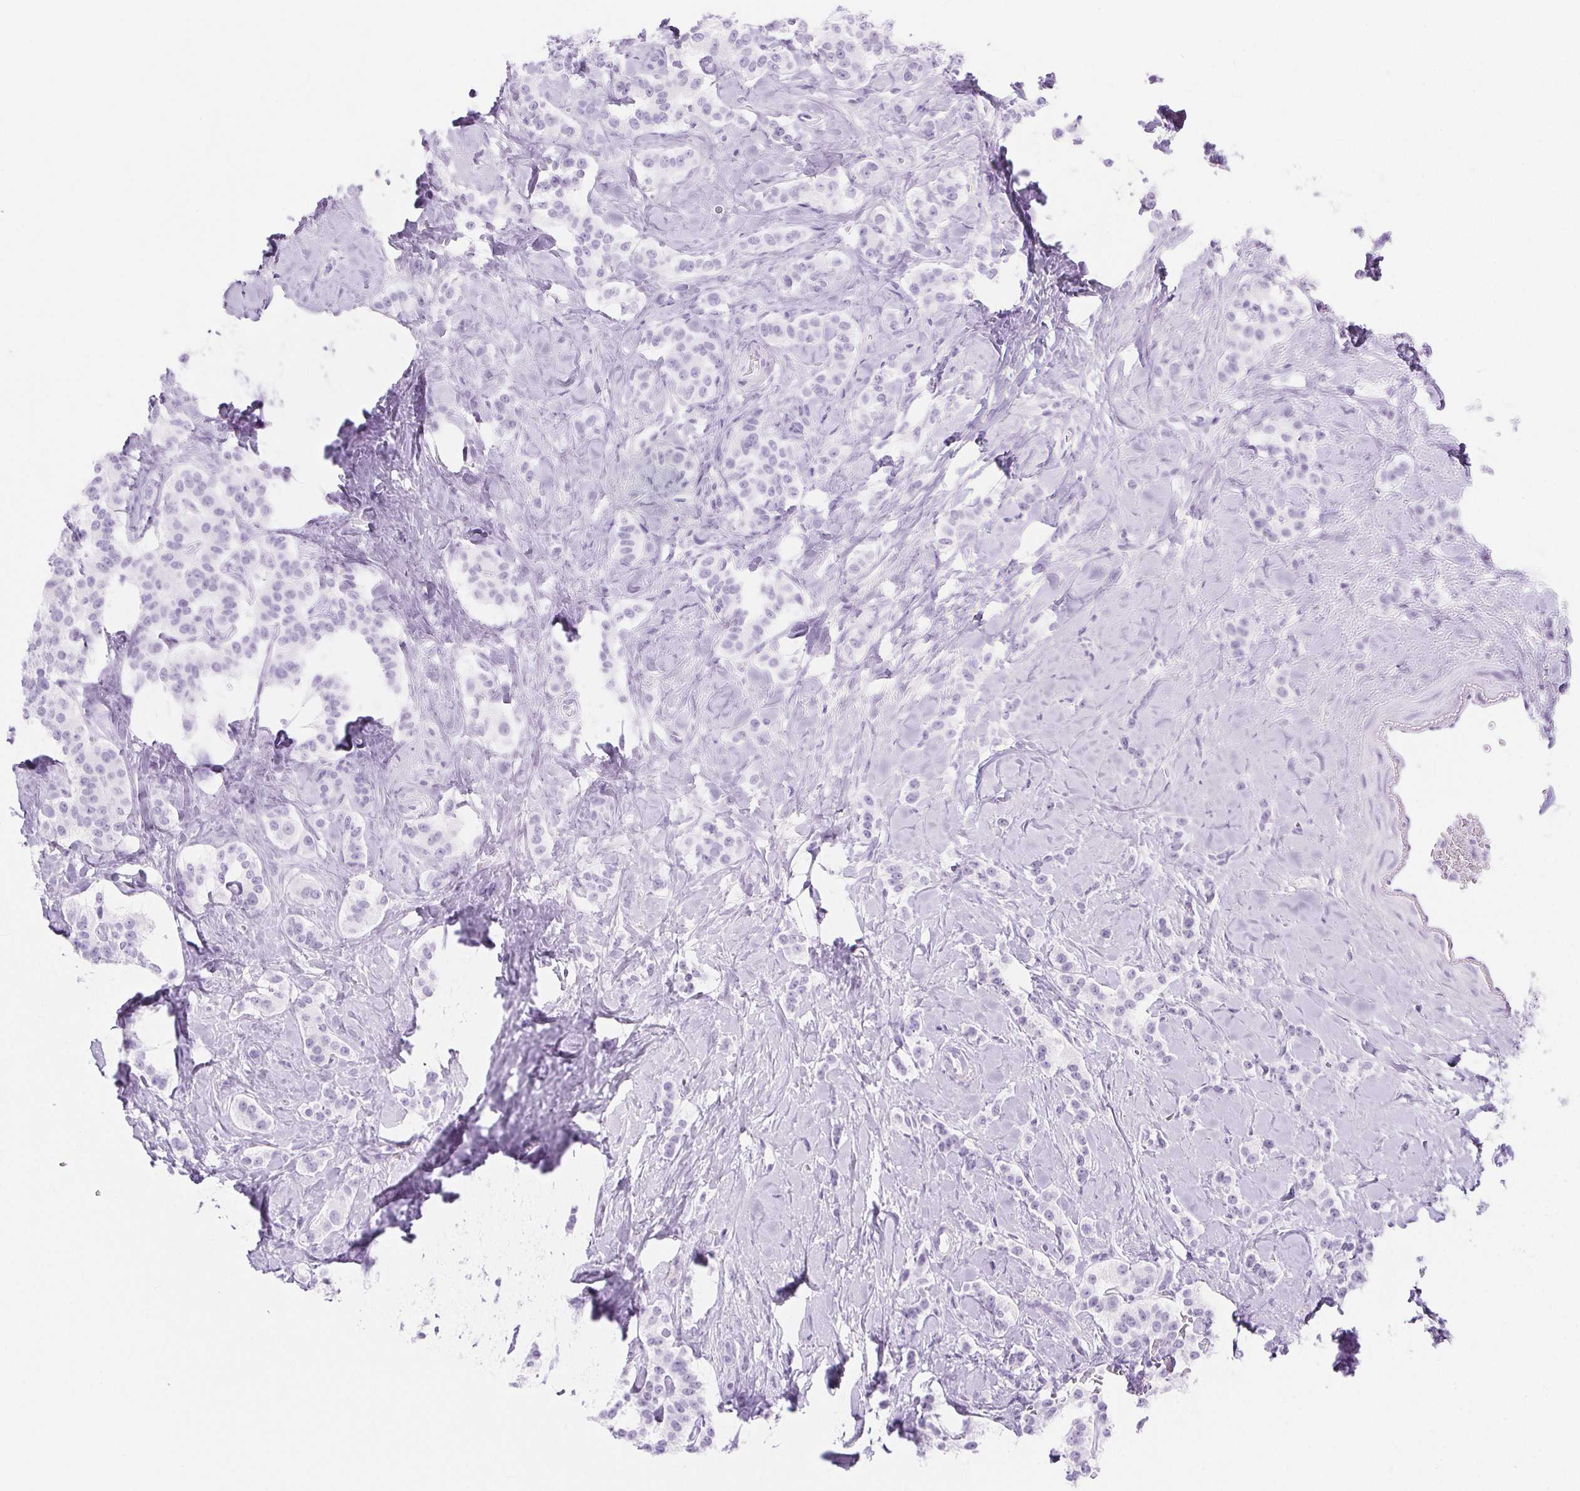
{"staining": {"intensity": "negative", "quantity": "none", "location": "none"}, "tissue": "carcinoid", "cell_type": "Tumor cells", "image_type": "cancer", "snomed": [{"axis": "morphology", "description": "Normal tissue, NOS"}, {"axis": "morphology", "description": "Carcinoid, malignant, NOS"}, {"axis": "topography", "description": "Pancreas"}], "caption": "Micrograph shows no significant protein expression in tumor cells of carcinoid (malignant).", "gene": "PI3", "patient": {"sex": "male", "age": 36}}